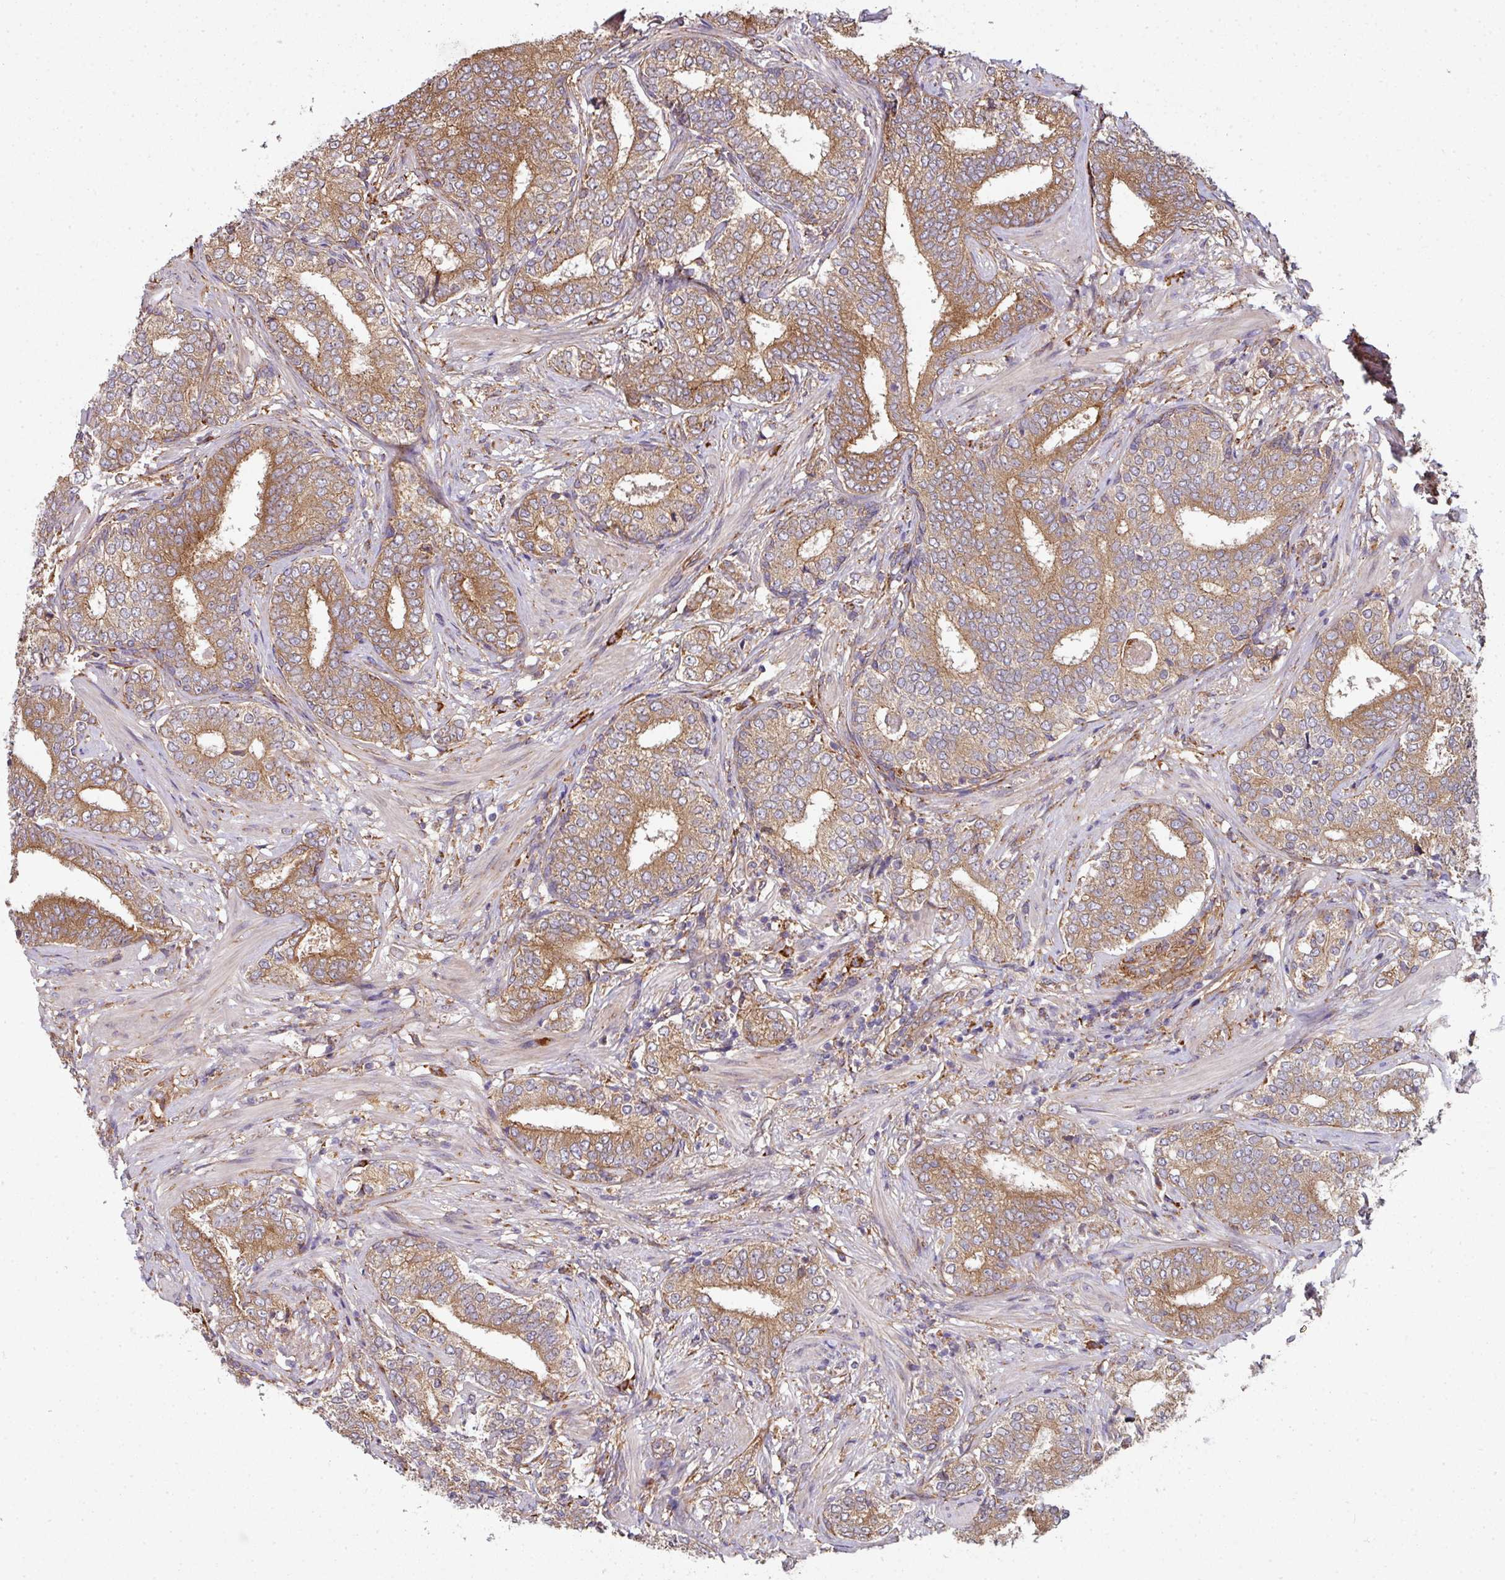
{"staining": {"intensity": "moderate", "quantity": ">75%", "location": "cytoplasmic/membranous"}, "tissue": "prostate cancer", "cell_type": "Tumor cells", "image_type": "cancer", "snomed": [{"axis": "morphology", "description": "Adenocarcinoma, High grade"}, {"axis": "topography", "description": "Prostate"}], "caption": "This micrograph demonstrates IHC staining of prostate cancer (adenocarcinoma (high-grade)), with medium moderate cytoplasmic/membranous expression in about >75% of tumor cells.", "gene": "FAT4", "patient": {"sex": "male", "age": 72}}